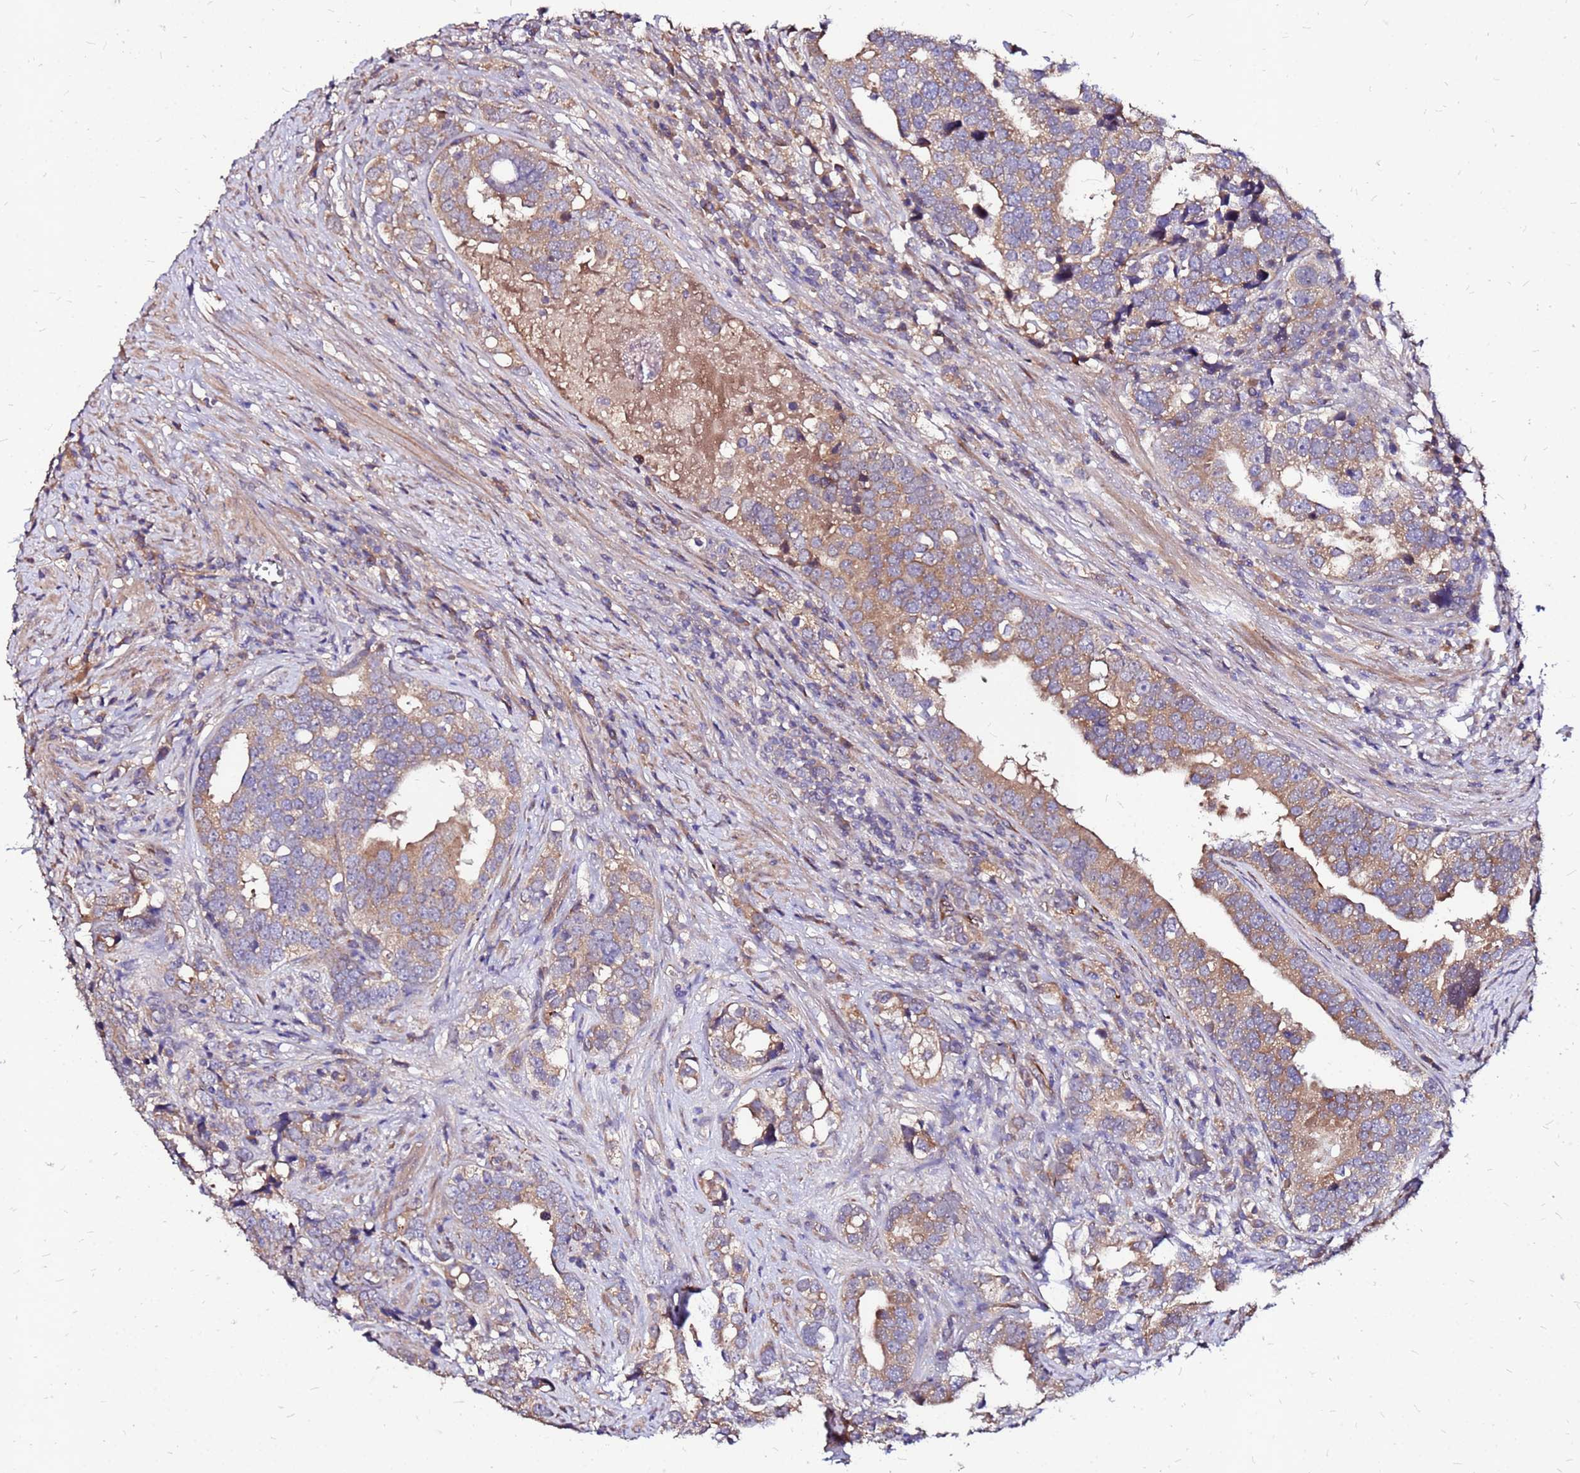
{"staining": {"intensity": "moderate", "quantity": ">75%", "location": "cytoplasmic/membranous"}, "tissue": "prostate cancer", "cell_type": "Tumor cells", "image_type": "cancer", "snomed": [{"axis": "morphology", "description": "Adenocarcinoma, High grade"}, {"axis": "topography", "description": "Prostate"}], "caption": "Human prostate cancer stained for a protein (brown) shows moderate cytoplasmic/membranous positive staining in approximately >75% of tumor cells.", "gene": "ARHGEF5", "patient": {"sex": "male", "age": 71}}